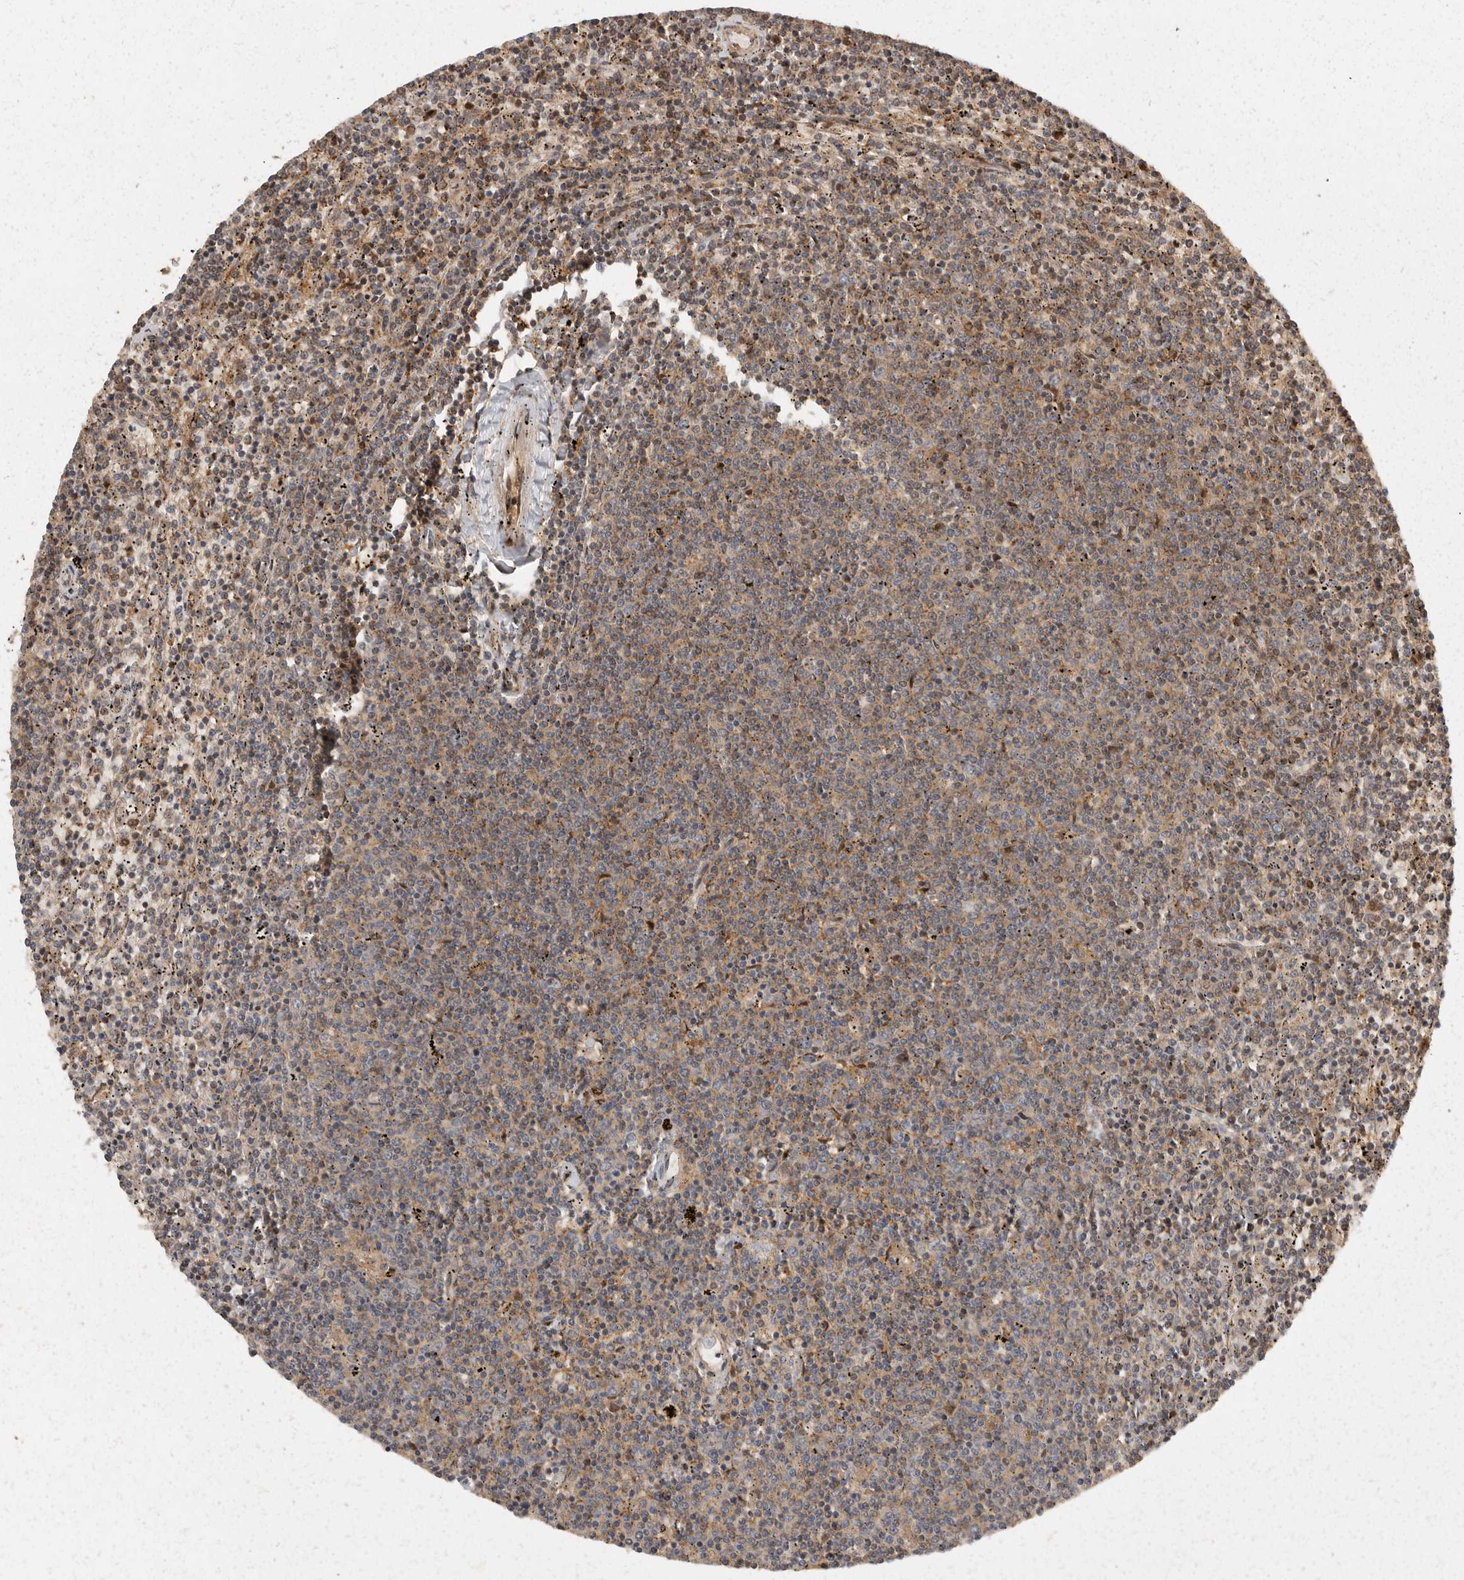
{"staining": {"intensity": "moderate", "quantity": "25%-75%", "location": "cytoplasmic/membranous"}, "tissue": "lymphoma", "cell_type": "Tumor cells", "image_type": "cancer", "snomed": [{"axis": "morphology", "description": "Malignant lymphoma, non-Hodgkin's type, Low grade"}, {"axis": "topography", "description": "Spleen"}], "caption": "A high-resolution histopathology image shows IHC staining of lymphoma, which shows moderate cytoplasmic/membranous expression in about 25%-75% of tumor cells.", "gene": "SWT1", "patient": {"sex": "female", "age": 50}}